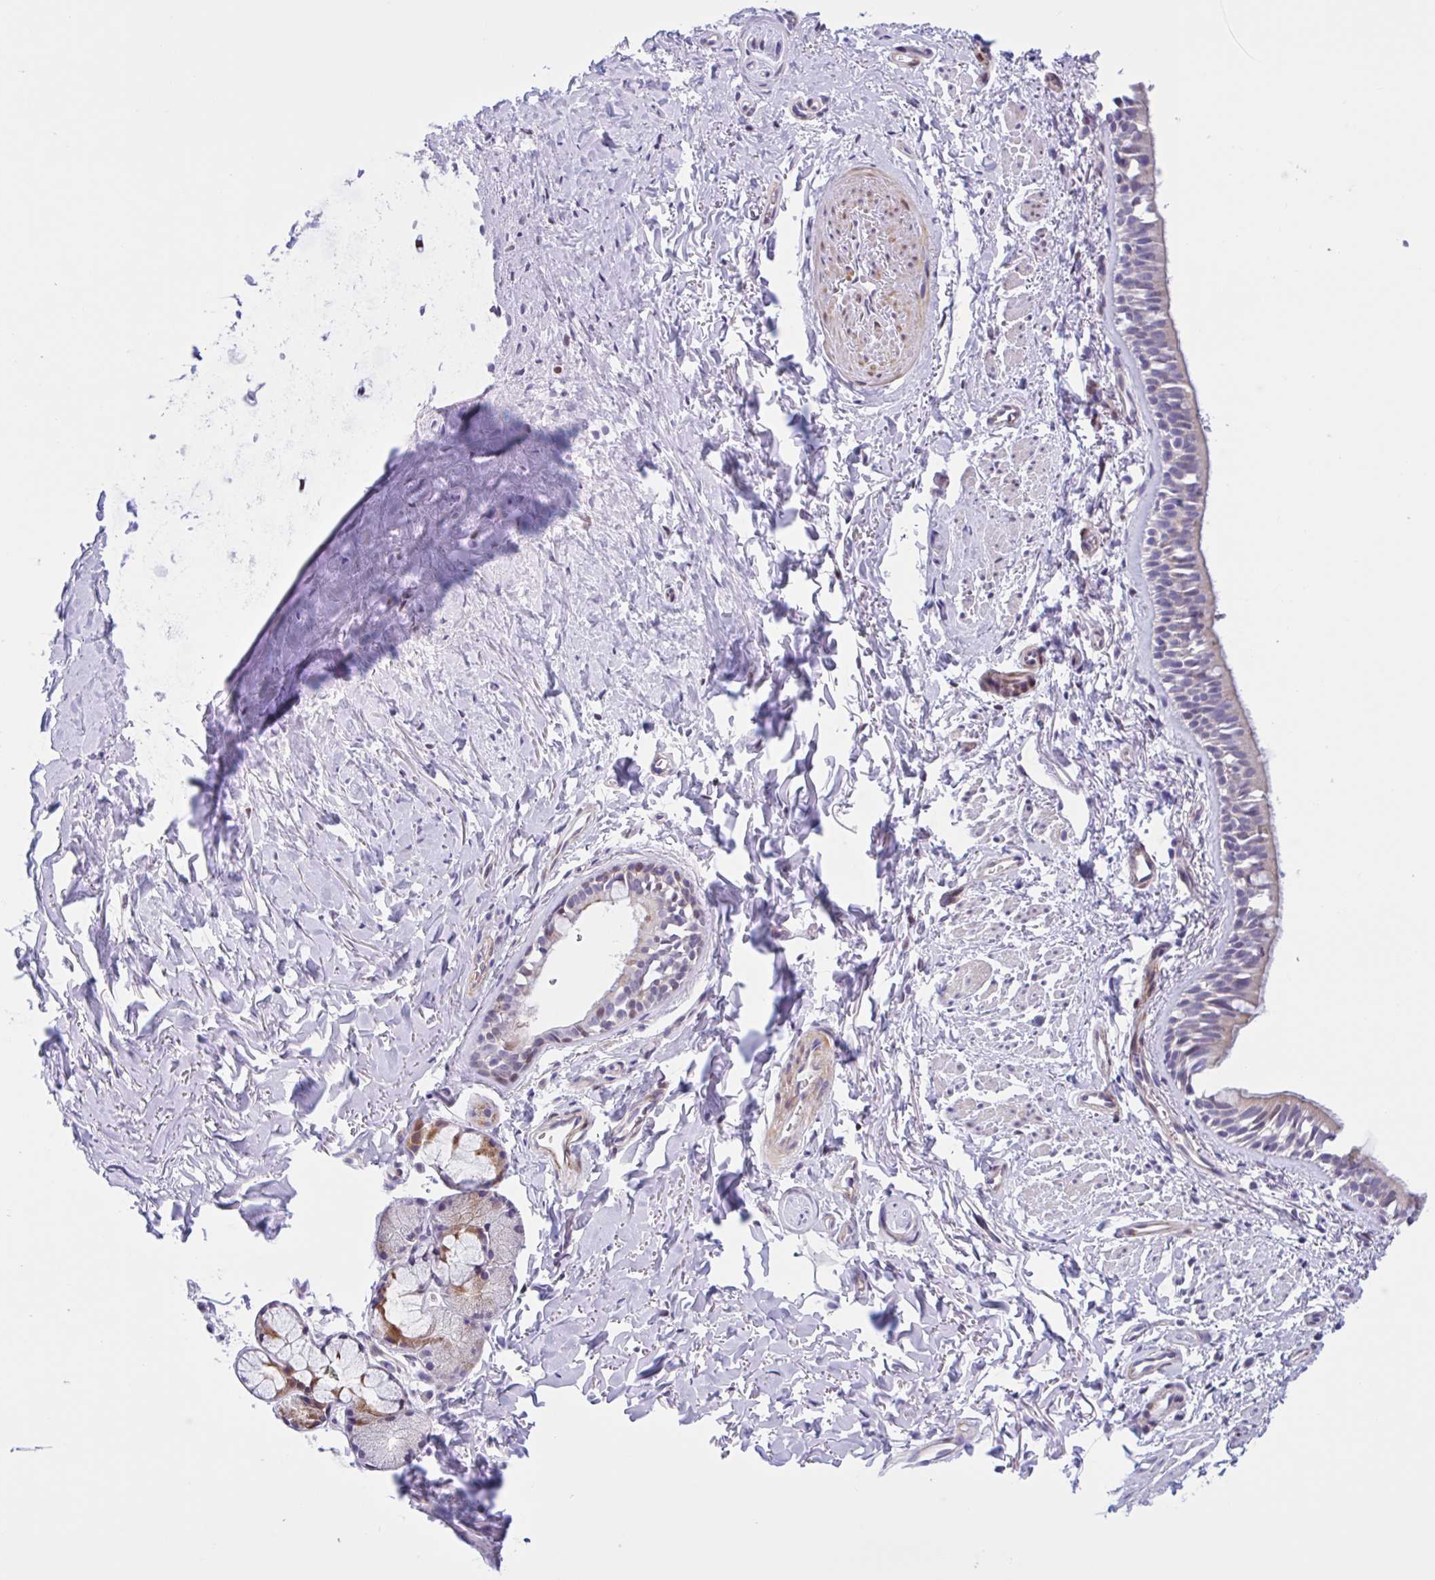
{"staining": {"intensity": "negative", "quantity": "none", "location": "none"}, "tissue": "bronchus", "cell_type": "Respiratory epithelial cells", "image_type": "normal", "snomed": [{"axis": "morphology", "description": "Normal tissue, NOS"}, {"axis": "topography", "description": "Lymph node"}, {"axis": "topography", "description": "Cartilage tissue"}, {"axis": "topography", "description": "Bronchus"}], "caption": "DAB immunohistochemical staining of unremarkable bronchus reveals no significant positivity in respiratory epithelial cells.", "gene": "AHCYL2", "patient": {"sex": "female", "age": 70}}